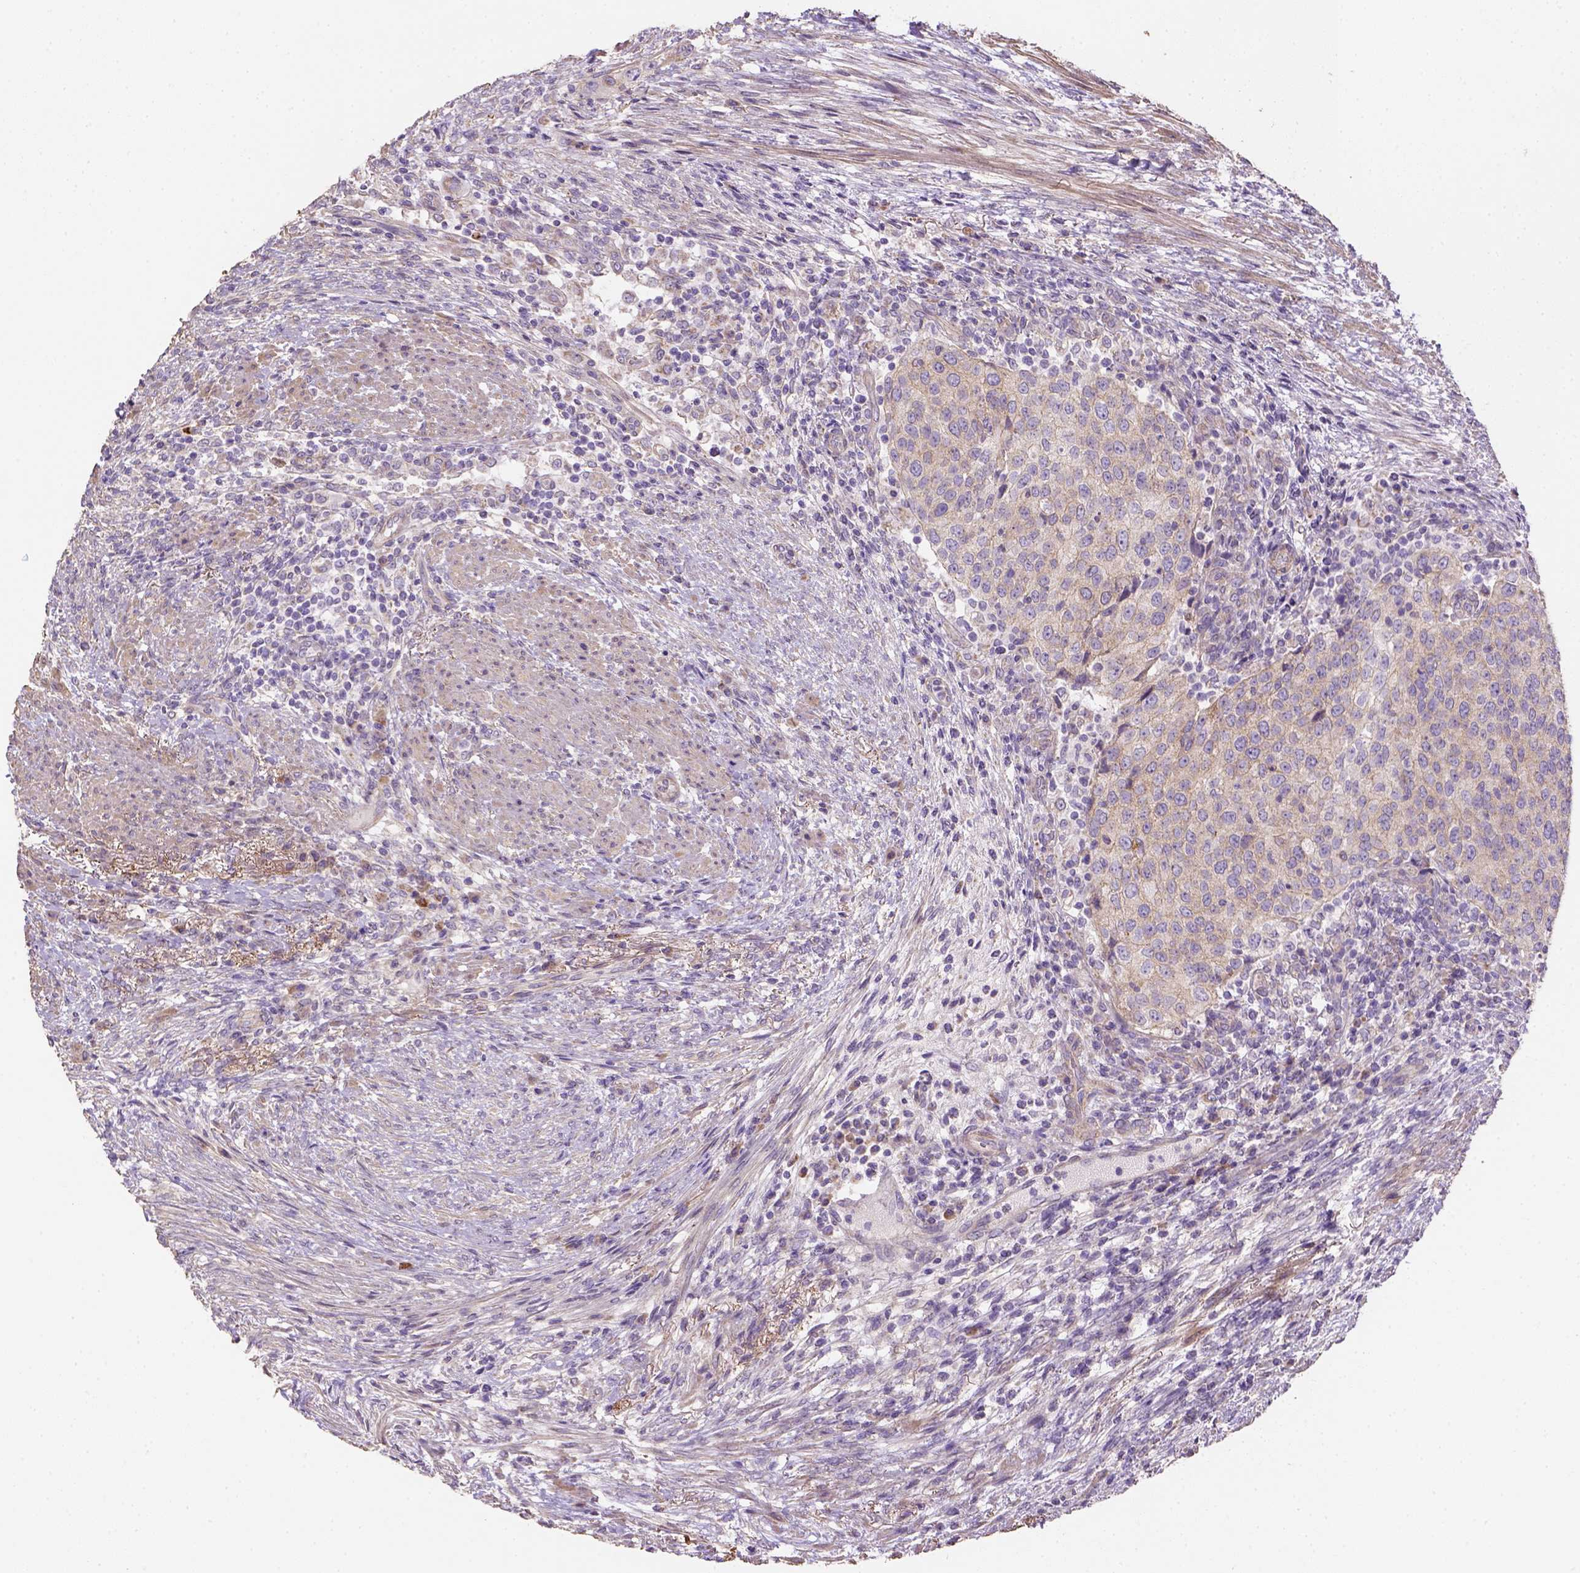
{"staining": {"intensity": "negative", "quantity": "none", "location": "none"}, "tissue": "urothelial cancer", "cell_type": "Tumor cells", "image_type": "cancer", "snomed": [{"axis": "morphology", "description": "Urothelial carcinoma, High grade"}, {"axis": "topography", "description": "Urinary bladder"}], "caption": "This is an IHC histopathology image of high-grade urothelial carcinoma. There is no expression in tumor cells.", "gene": "HTRA1", "patient": {"sex": "female", "age": 78}}